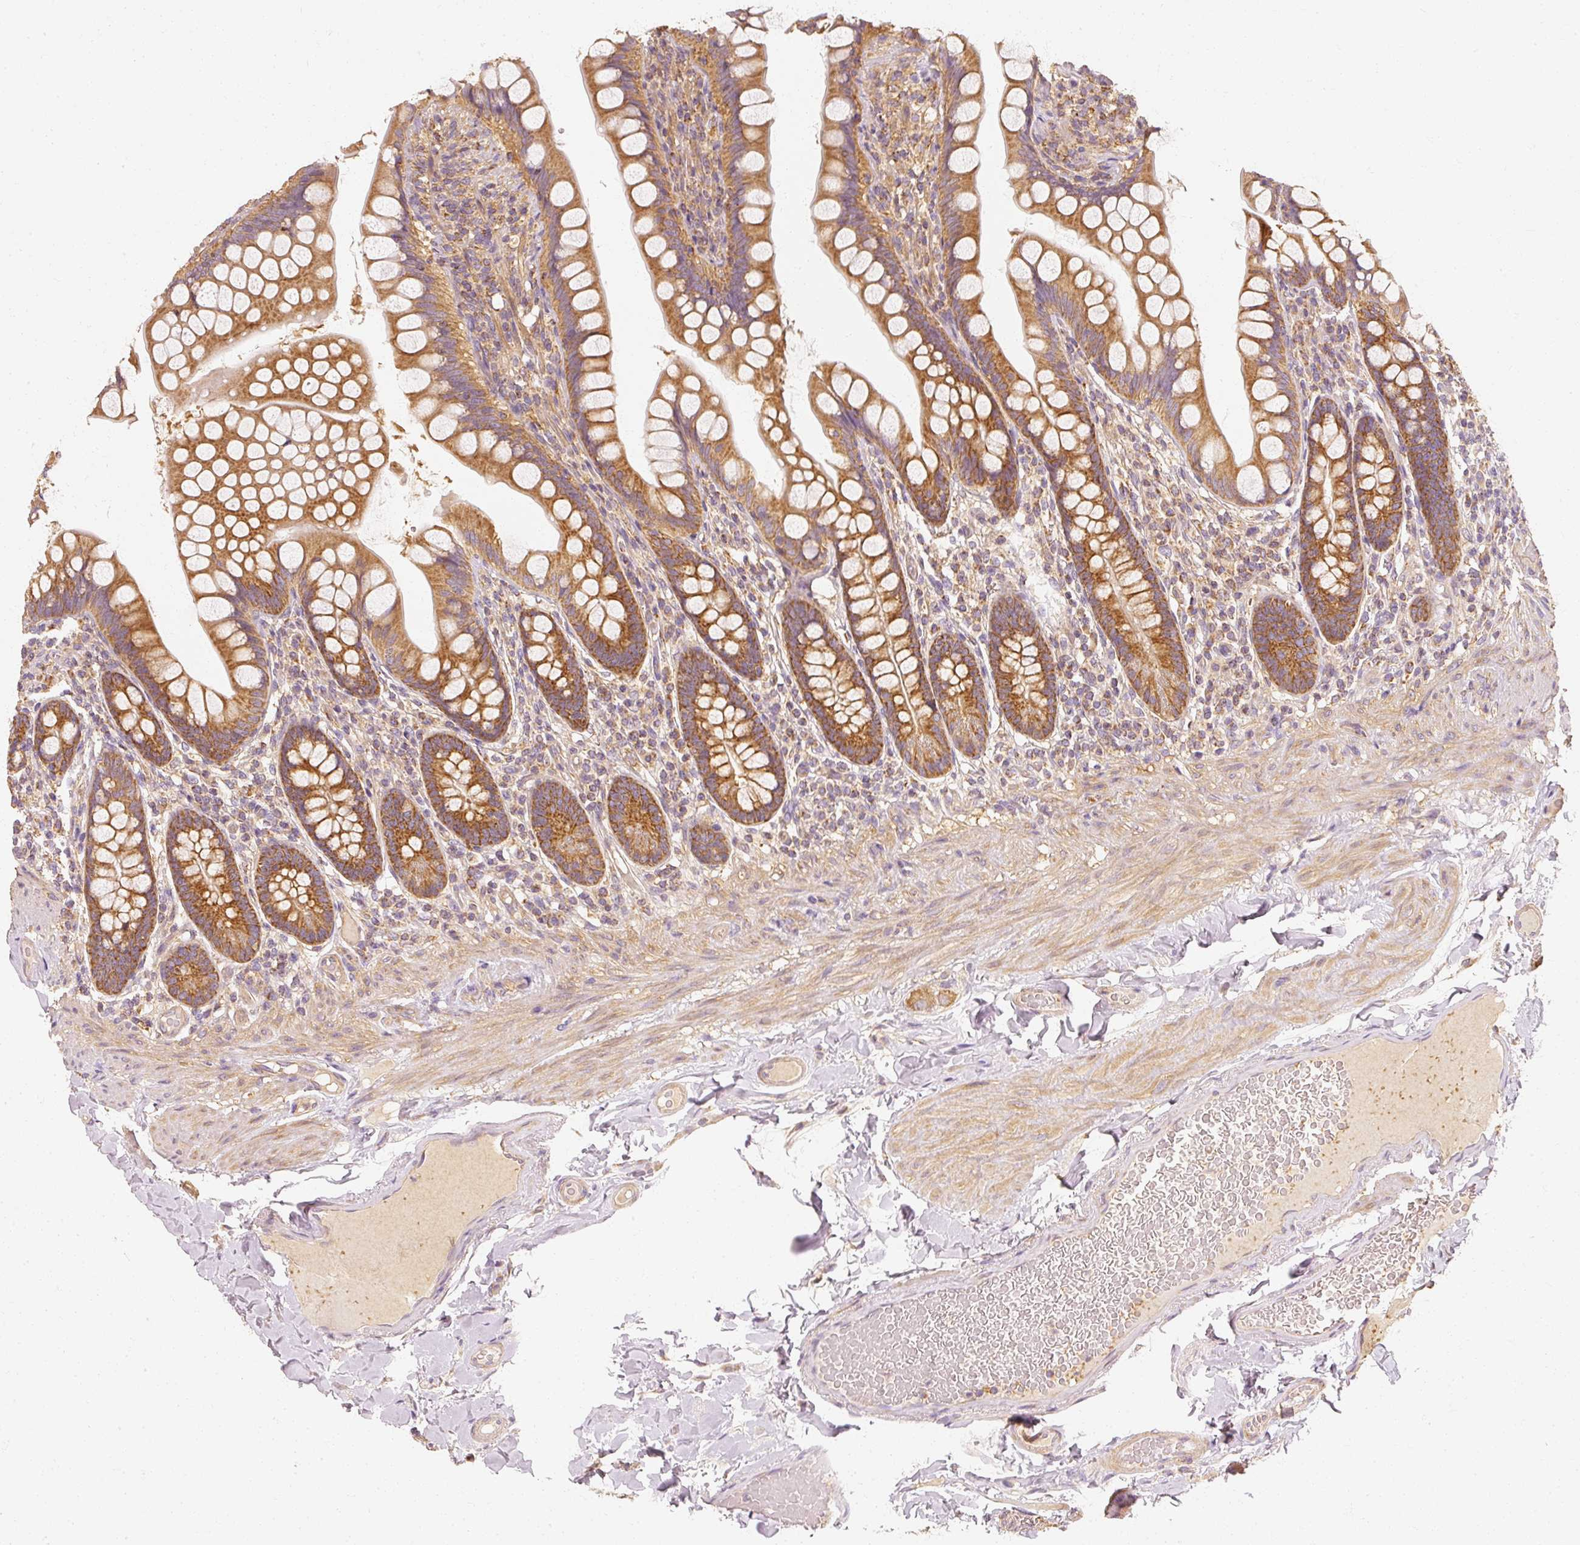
{"staining": {"intensity": "strong", "quantity": ">75%", "location": "cytoplasmic/membranous"}, "tissue": "small intestine", "cell_type": "Glandular cells", "image_type": "normal", "snomed": [{"axis": "morphology", "description": "Normal tissue, NOS"}, {"axis": "topography", "description": "Small intestine"}], "caption": "Normal small intestine displays strong cytoplasmic/membranous expression in about >75% of glandular cells, visualized by immunohistochemistry. The staining was performed using DAB (3,3'-diaminobenzidine) to visualize the protein expression in brown, while the nuclei were stained in blue with hematoxylin (Magnification: 20x).", "gene": "TOMM40", "patient": {"sex": "male", "age": 70}}